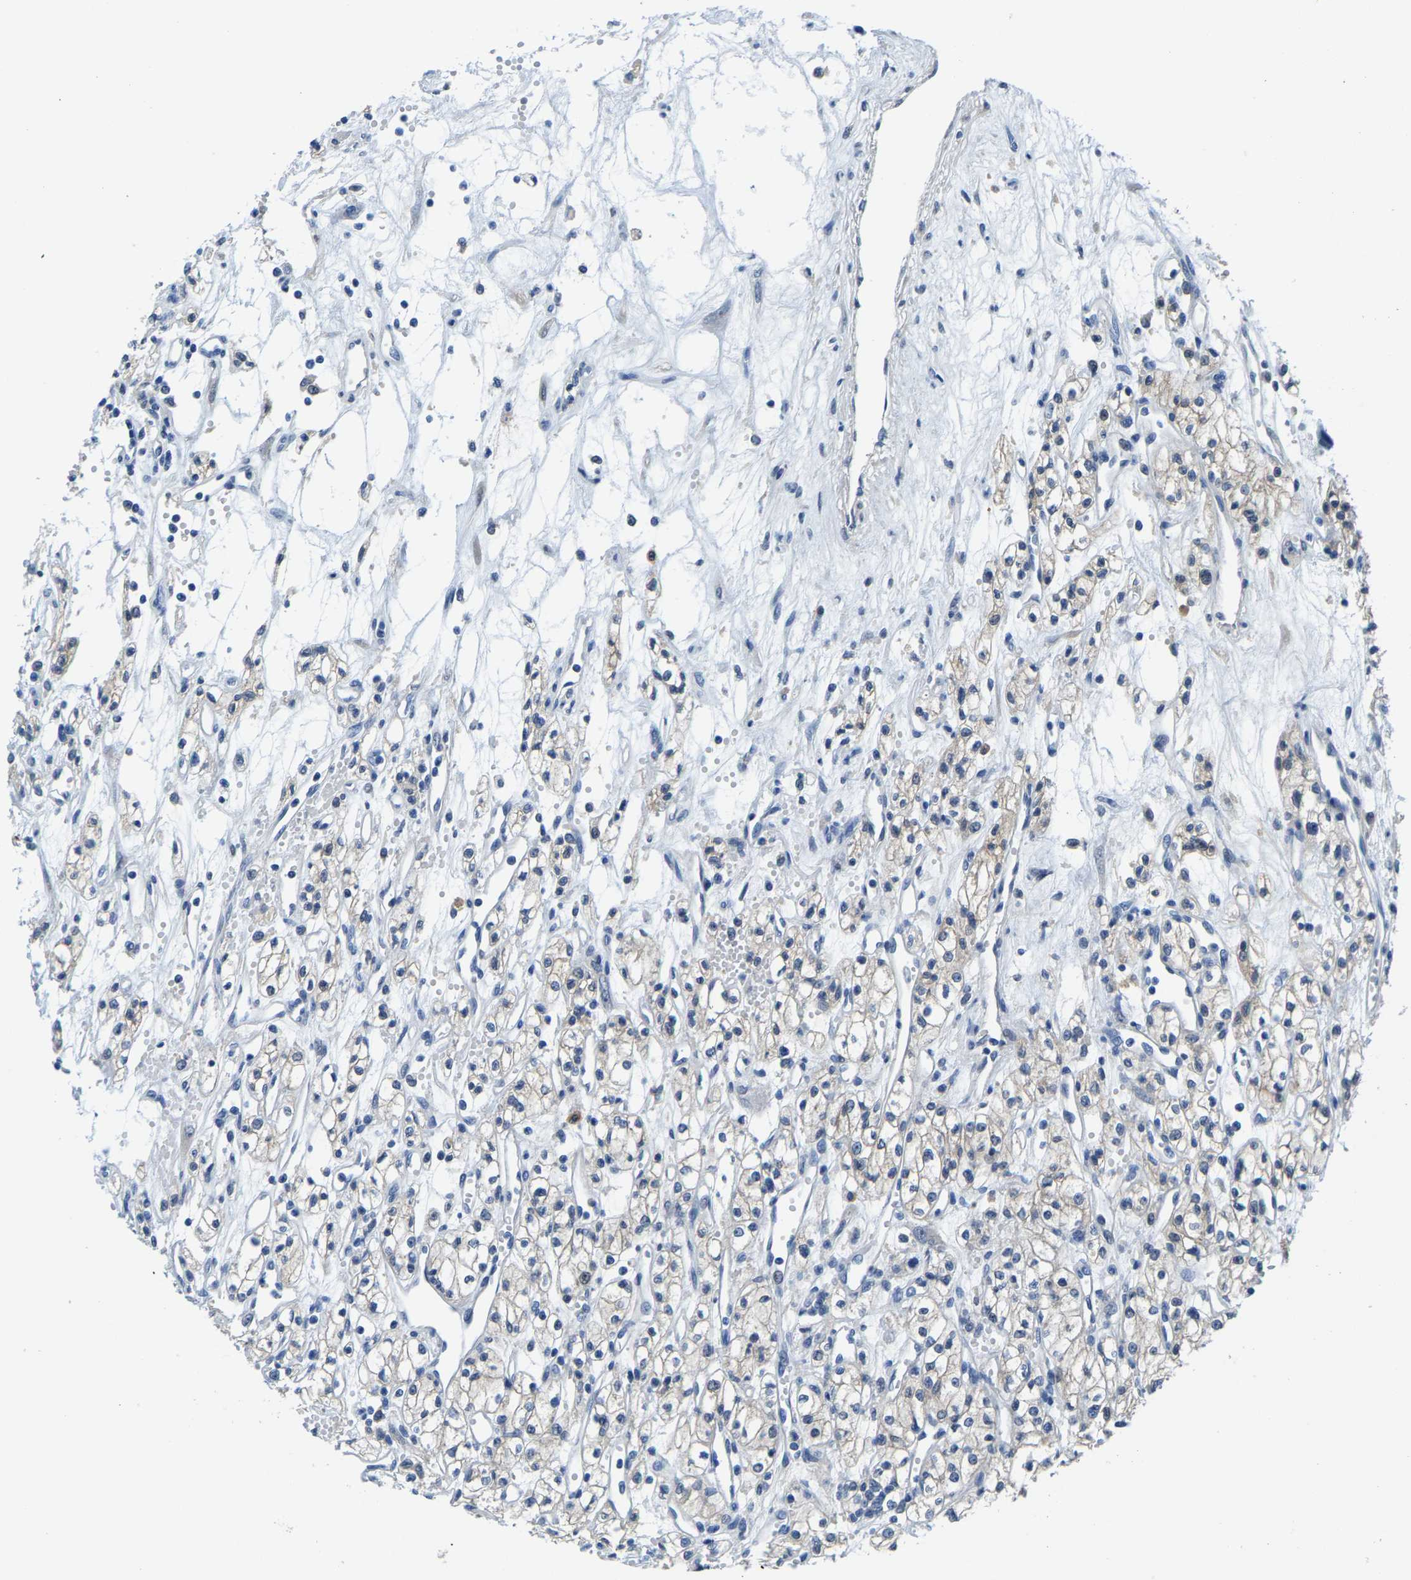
{"staining": {"intensity": "negative", "quantity": "none", "location": "none"}, "tissue": "renal cancer", "cell_type": "Tumor cells", "image_type": "cancer", "snomed": [{"axis": "morphology", "description": "Adenocarcinoma, NOS"}, {"axis": "topography", "description": "Kidney"}], "caption": "High magnification brightfield microscopy of renal adenocarcinoma stained with DAB (brown) and counterstained with hematoxylin (blue): tumor cells show no significant expression.", "gene": "SSH3", "patient": {"sex": "male", "age": 59}}